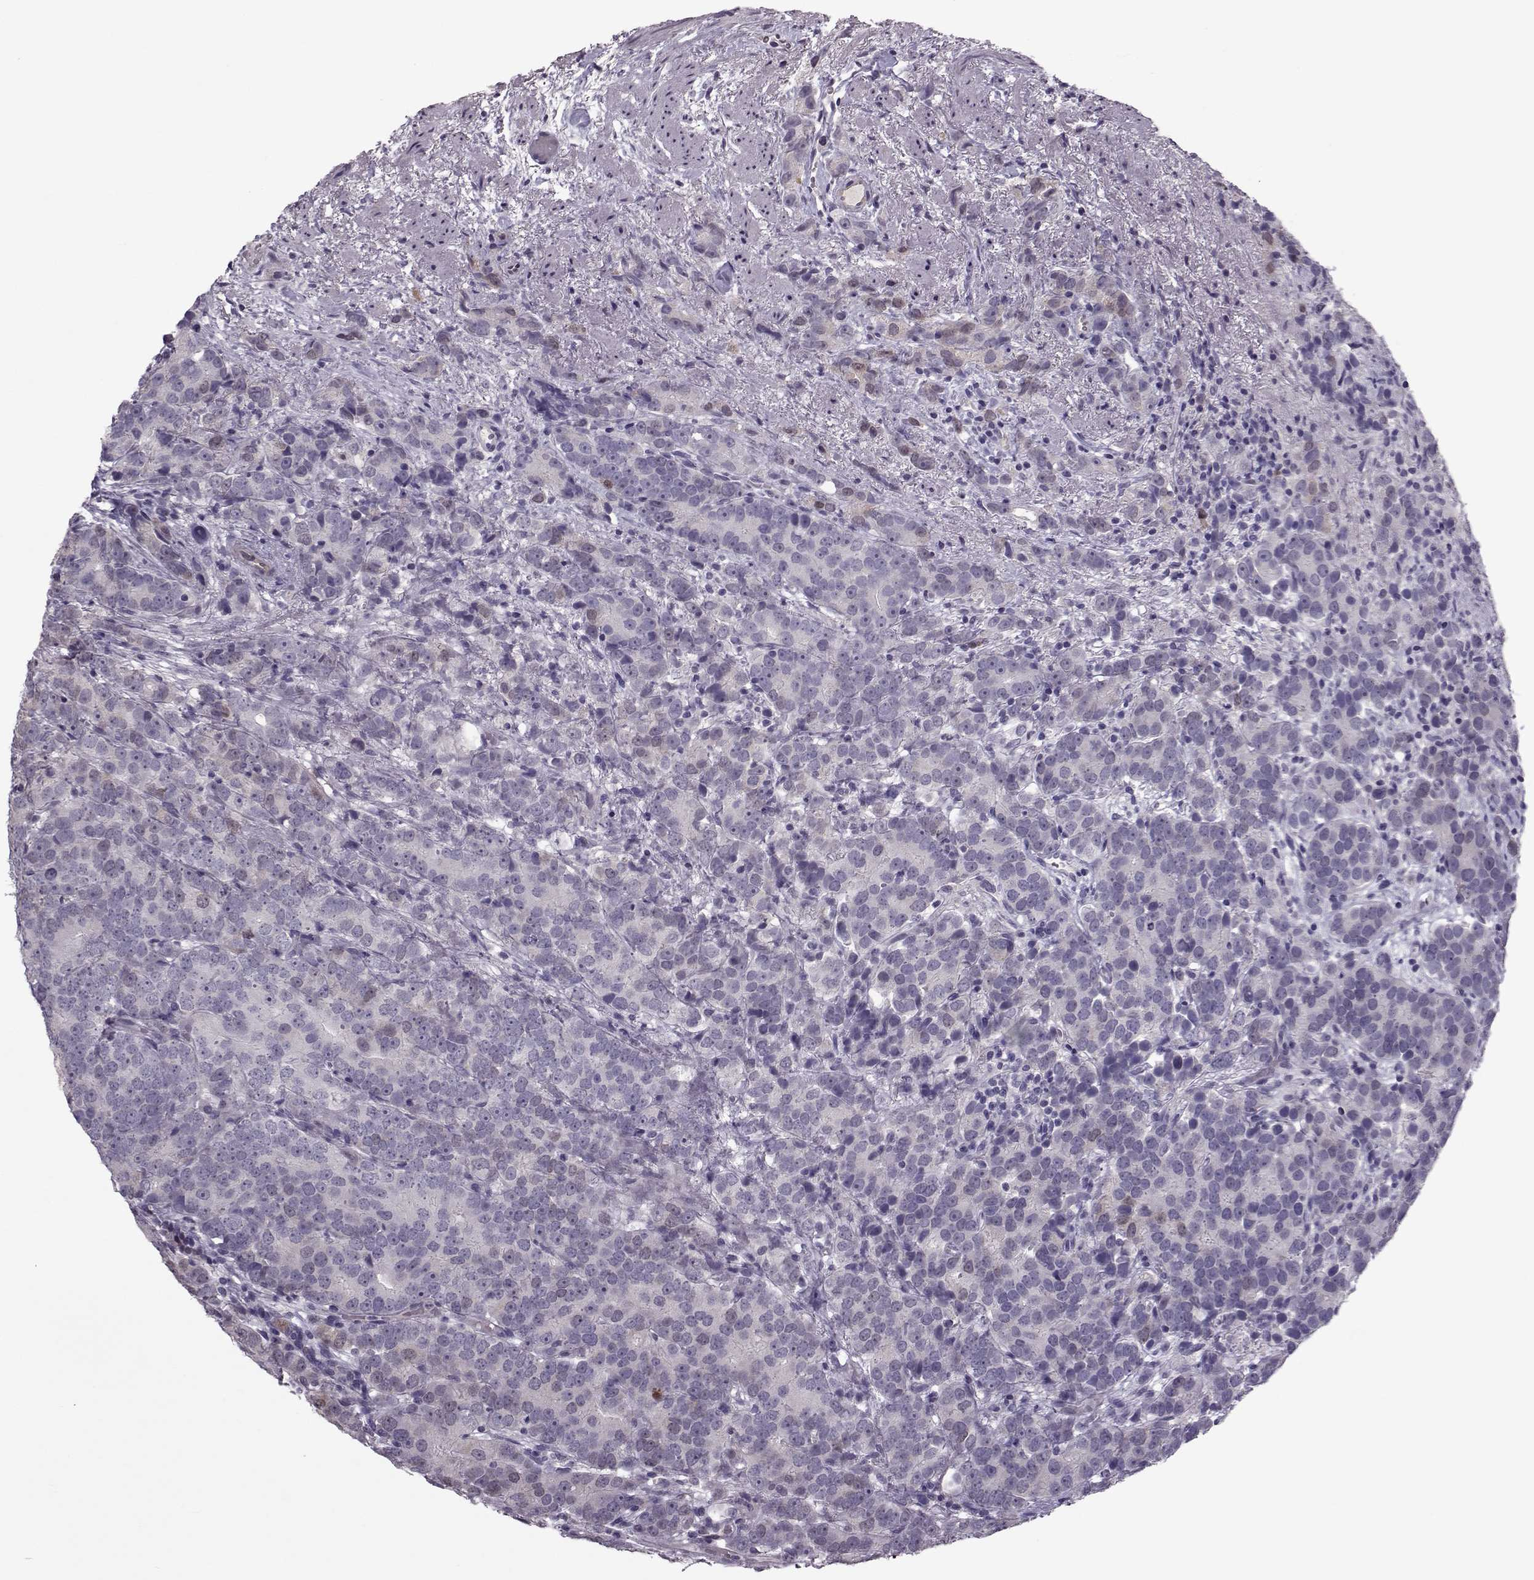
{"staining": {"intensity": "negative", "quantity": "none", "location": "none"}, "tissue": "prostate cancer", "cell_type": "Tumor cells", "image_type": "cancer", "snomed": [{"axis": "morphology", "description": "Adenocarcinoma, High grade"}, {"axis": "topography", "description": "Prostate"}], "caption": "IHC of prostate cancer (adenocarcinoma (high-grade)) exhibits no staining in tumor cells. (DAB immunohistochemistry, high magnification).", "gene": "ASRGL1", "patient": {"sex": "male", "age": 90}}